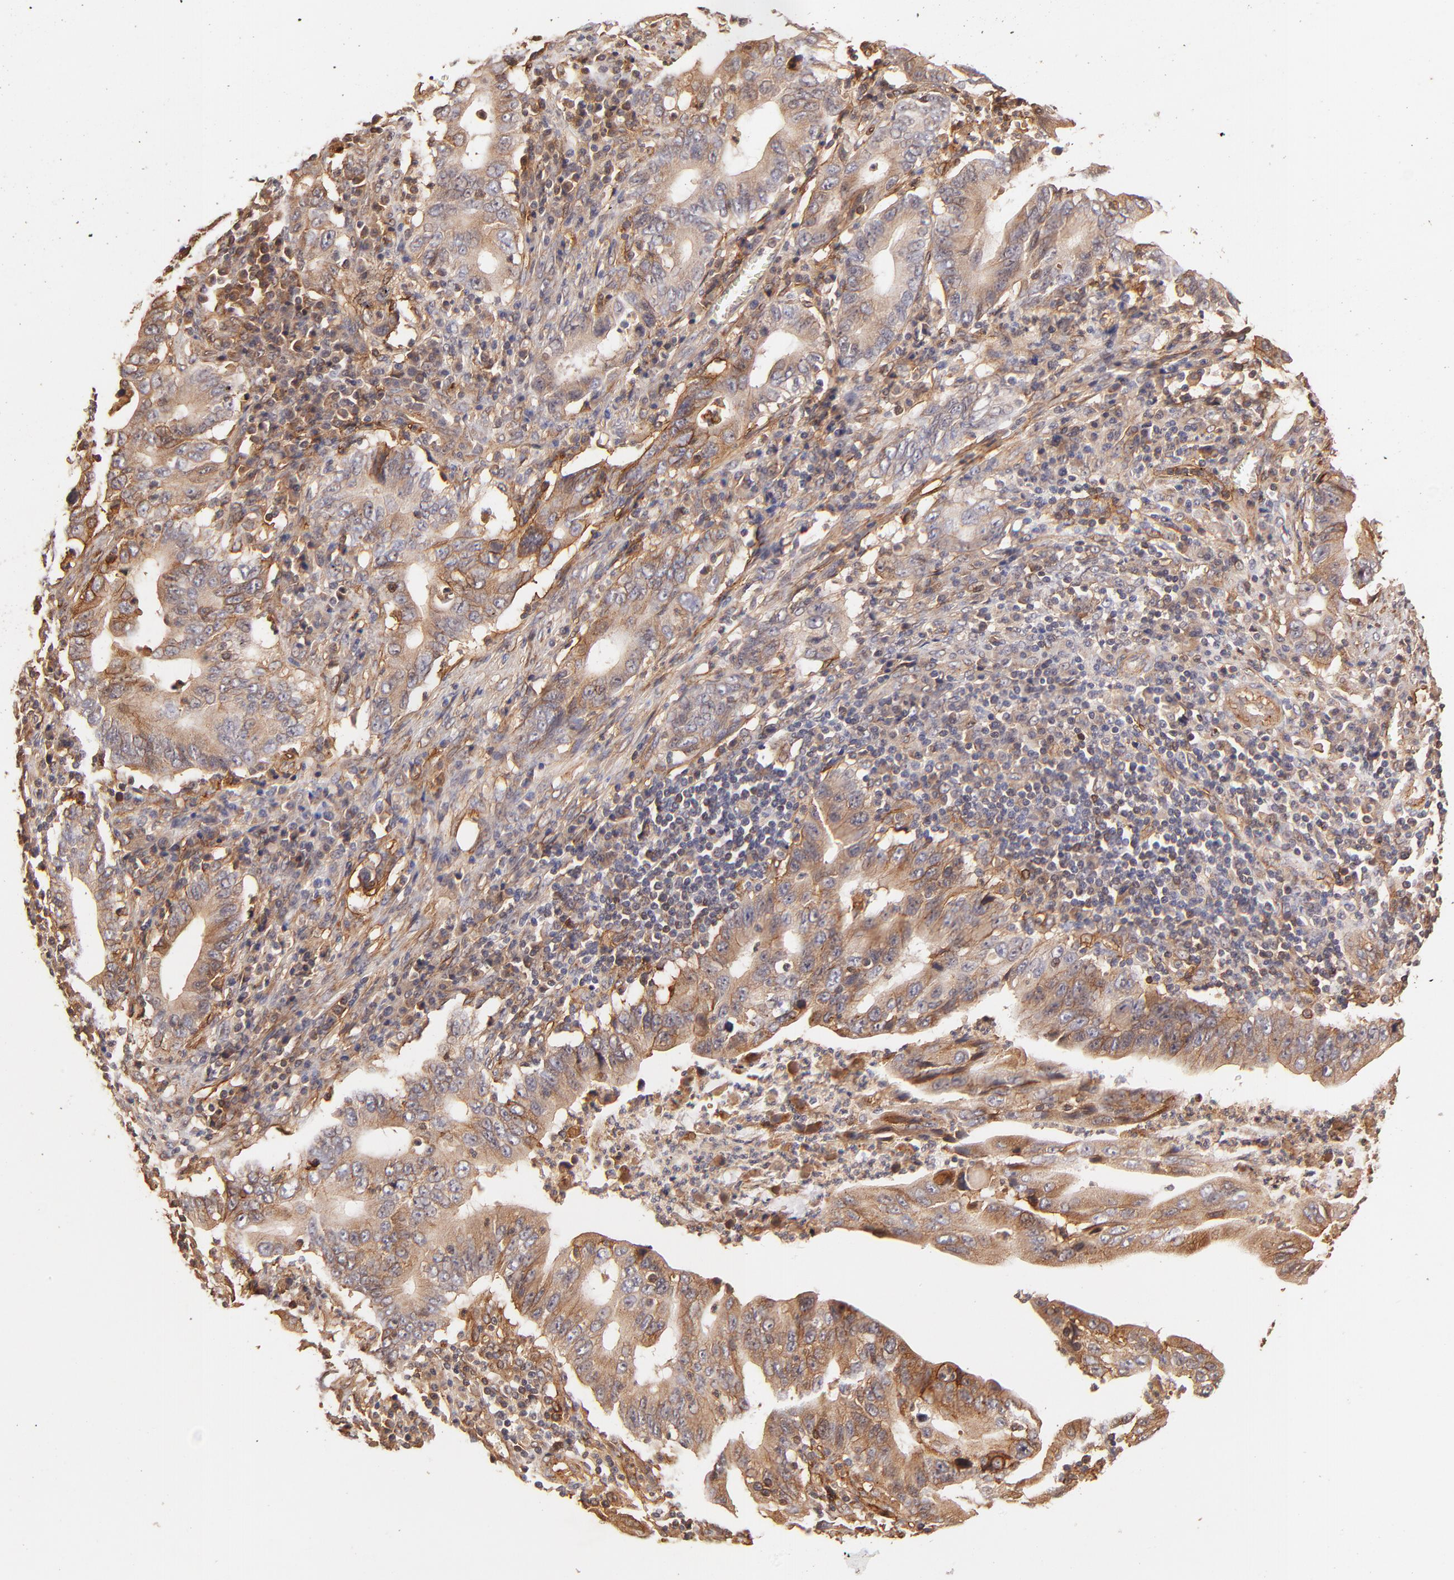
{"staining": {"intensity": "moderate", "quantity": ">75%", "location": "cytoplasmic/membranous"}, "tissue": "stomach cancer", "cell_type": "Tumor cells", "image_type": "cancer", "snomed": [{"axis": "morphology", "description": "Adenocarcinoma, NOS"}, {"axis": "topography", "description": "Stomach, upper"}], "caption": "Immunohistochemical staining of human adenocarcinoma (stomach) exhibits moderate cytoplasmic/membranous protein expression in approximately >75% of tumor cells. (Stains: DAB (3,3'-diaminobenzidine) in brown, nuclei in blue, Microscopy: brightfield microscopy at high magnification).", "gene": "ITGB1", "patient": {"sex": "male", "age": 63}}